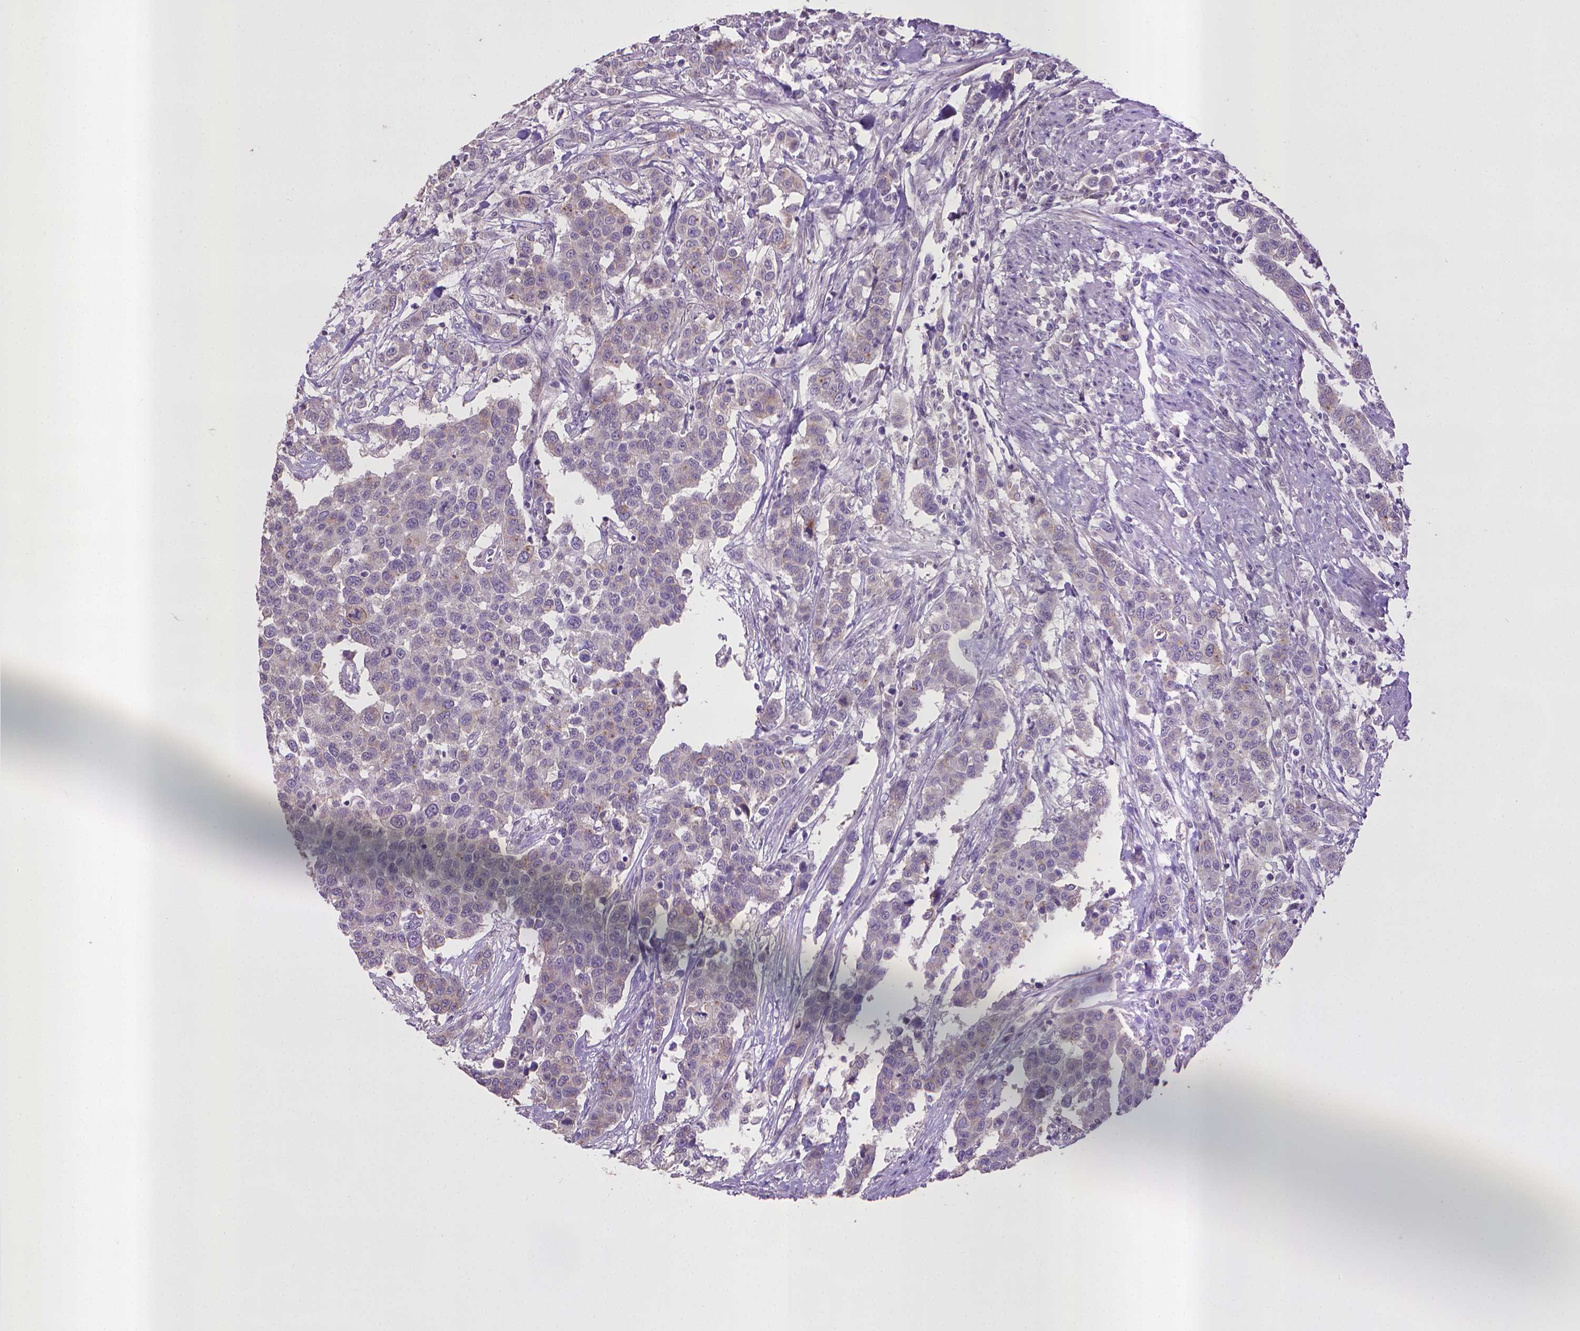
{"staining": {"intensity": "negative", "quantity": "none", "location": "none"}, "tissue": "urothelial cancer", "cell_type": "Tumor cells", "image_type": "cancer", "snomed": [{"axis": "morphology", "description": "Urothelial carcinoma, High grade"}, {"axis": "topography", "description": "Urinary bladder"}], "caption": "The photomicrograph displays no significant positivity in tumor cells of high-grade urothelial carcinoma.", "gene": "CPM", "patient": {"sex": "female", "age": 58}}